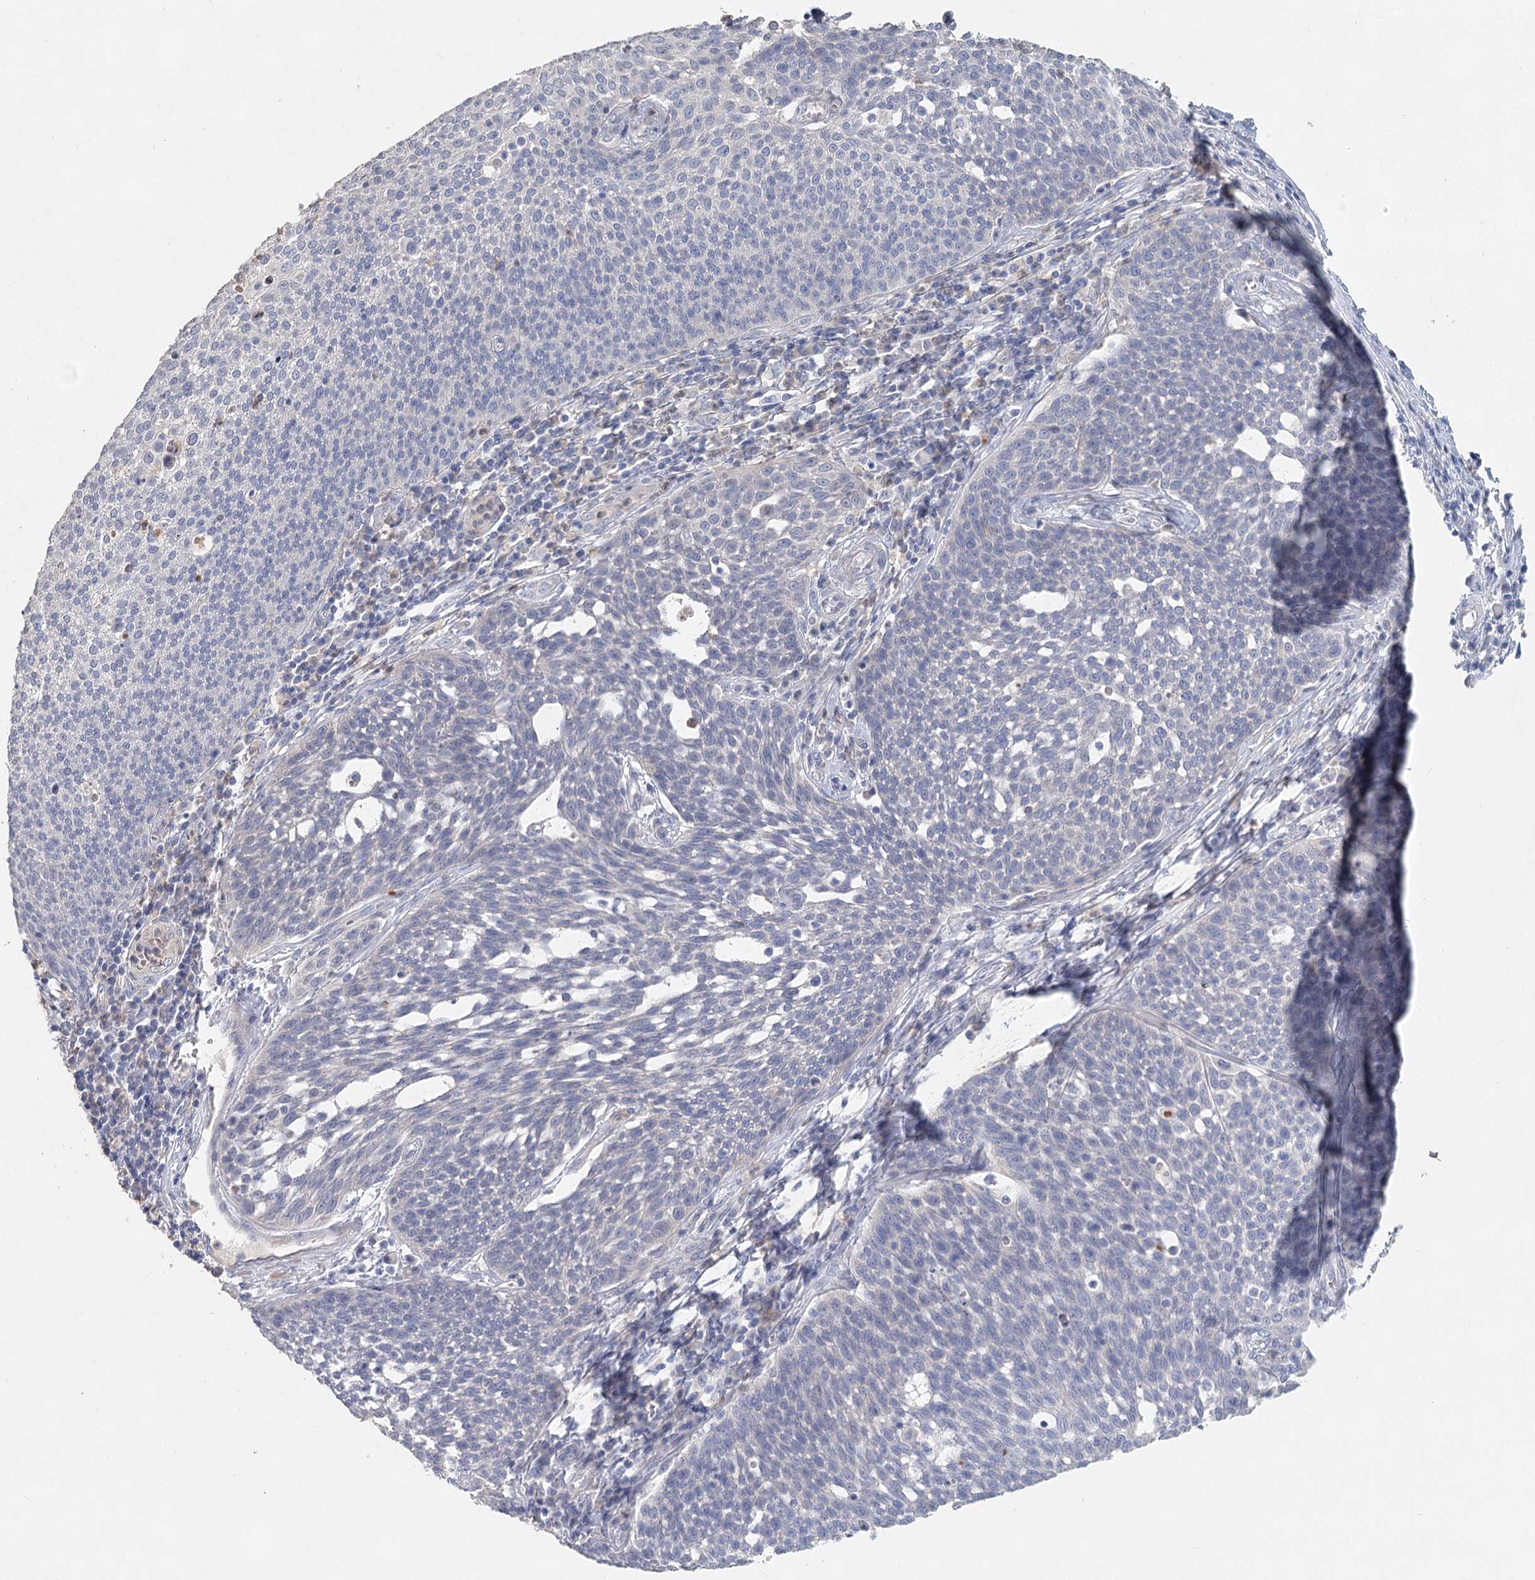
{"staining": {"intensity": "negative", "quantity": "none", "location": "none"}, "tissue": "cervical cancer", "cell_type": "Tumor cells", "image_type": "cancer", "snomed": [{"axis": "morphology", "description": "Squamous cell carcinoma, NOS"}, {"axis": "topography", "description": "Cervix"}], "caption": "IHC photomicrograph of neoplastic tissue: human cervical squamous cell carcinoma stained with DAB (3,3'-diaminobenzidine) reveals no significant protein staining in tumor cells.", "gene": "MYL6B", "patient": {"sex": "female", "age": 34}}